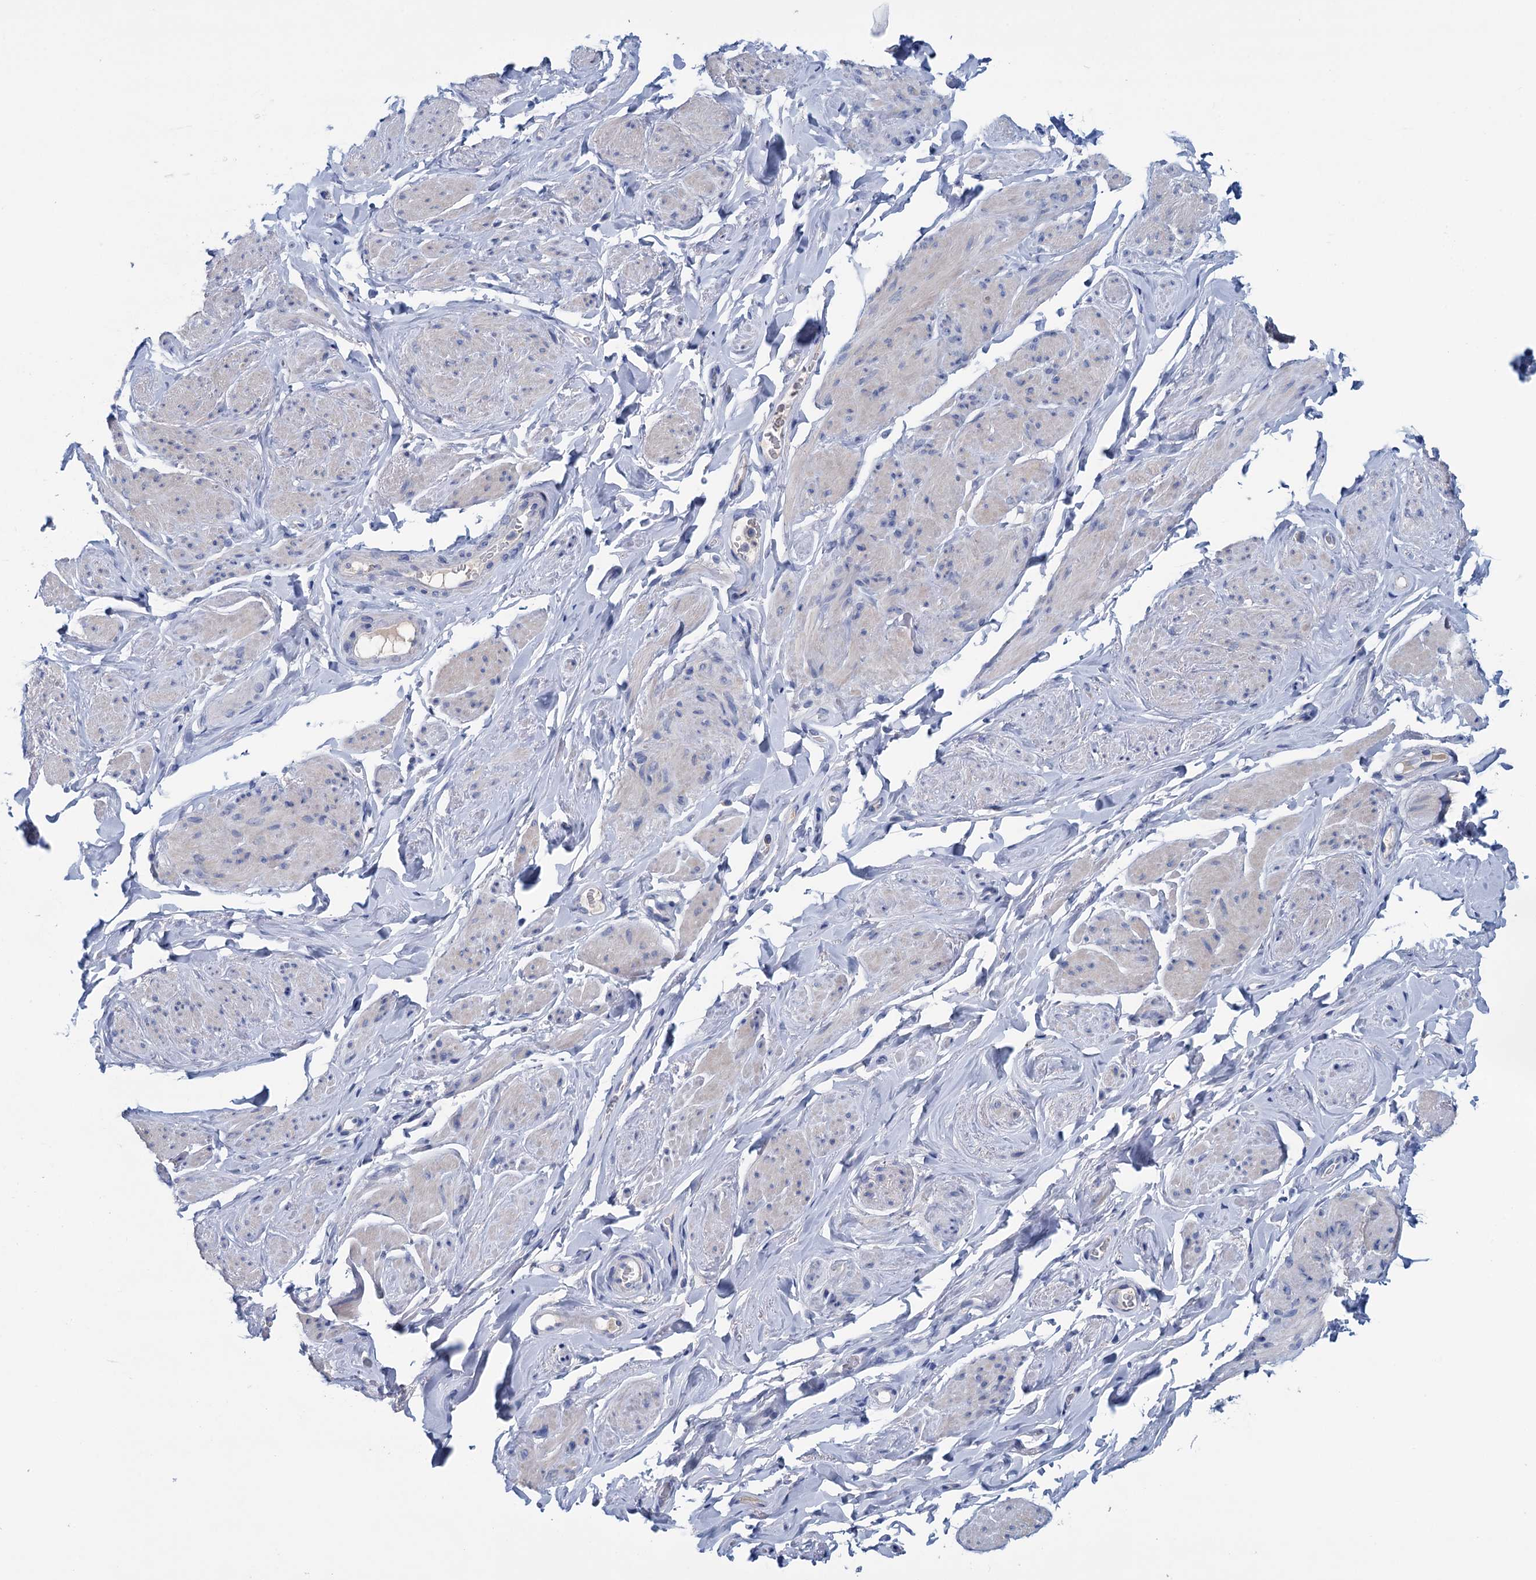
{"staining": {"intensity": "negative", "quantity": "none", "location": "none"}, "tissue": "smooth muscle", "cell_type": "Smooth muscle cells", "image_type": "normal", "snomed": [{"axis": "morphology", "description": "Normal tissue, NOS"}, {"axis": "topography", "description": "Smooth muscle"}, {"axis": "topography", "description": "Peripheral nerve tissue"}], "caption": "There is no significant staining in smooth muscle cells of smooth muscle. (DAB immunohistochemistry with hematoxylin counter stain).", "gene": "MYOZ3", "patient": {"sex": "male", "age": 69}}